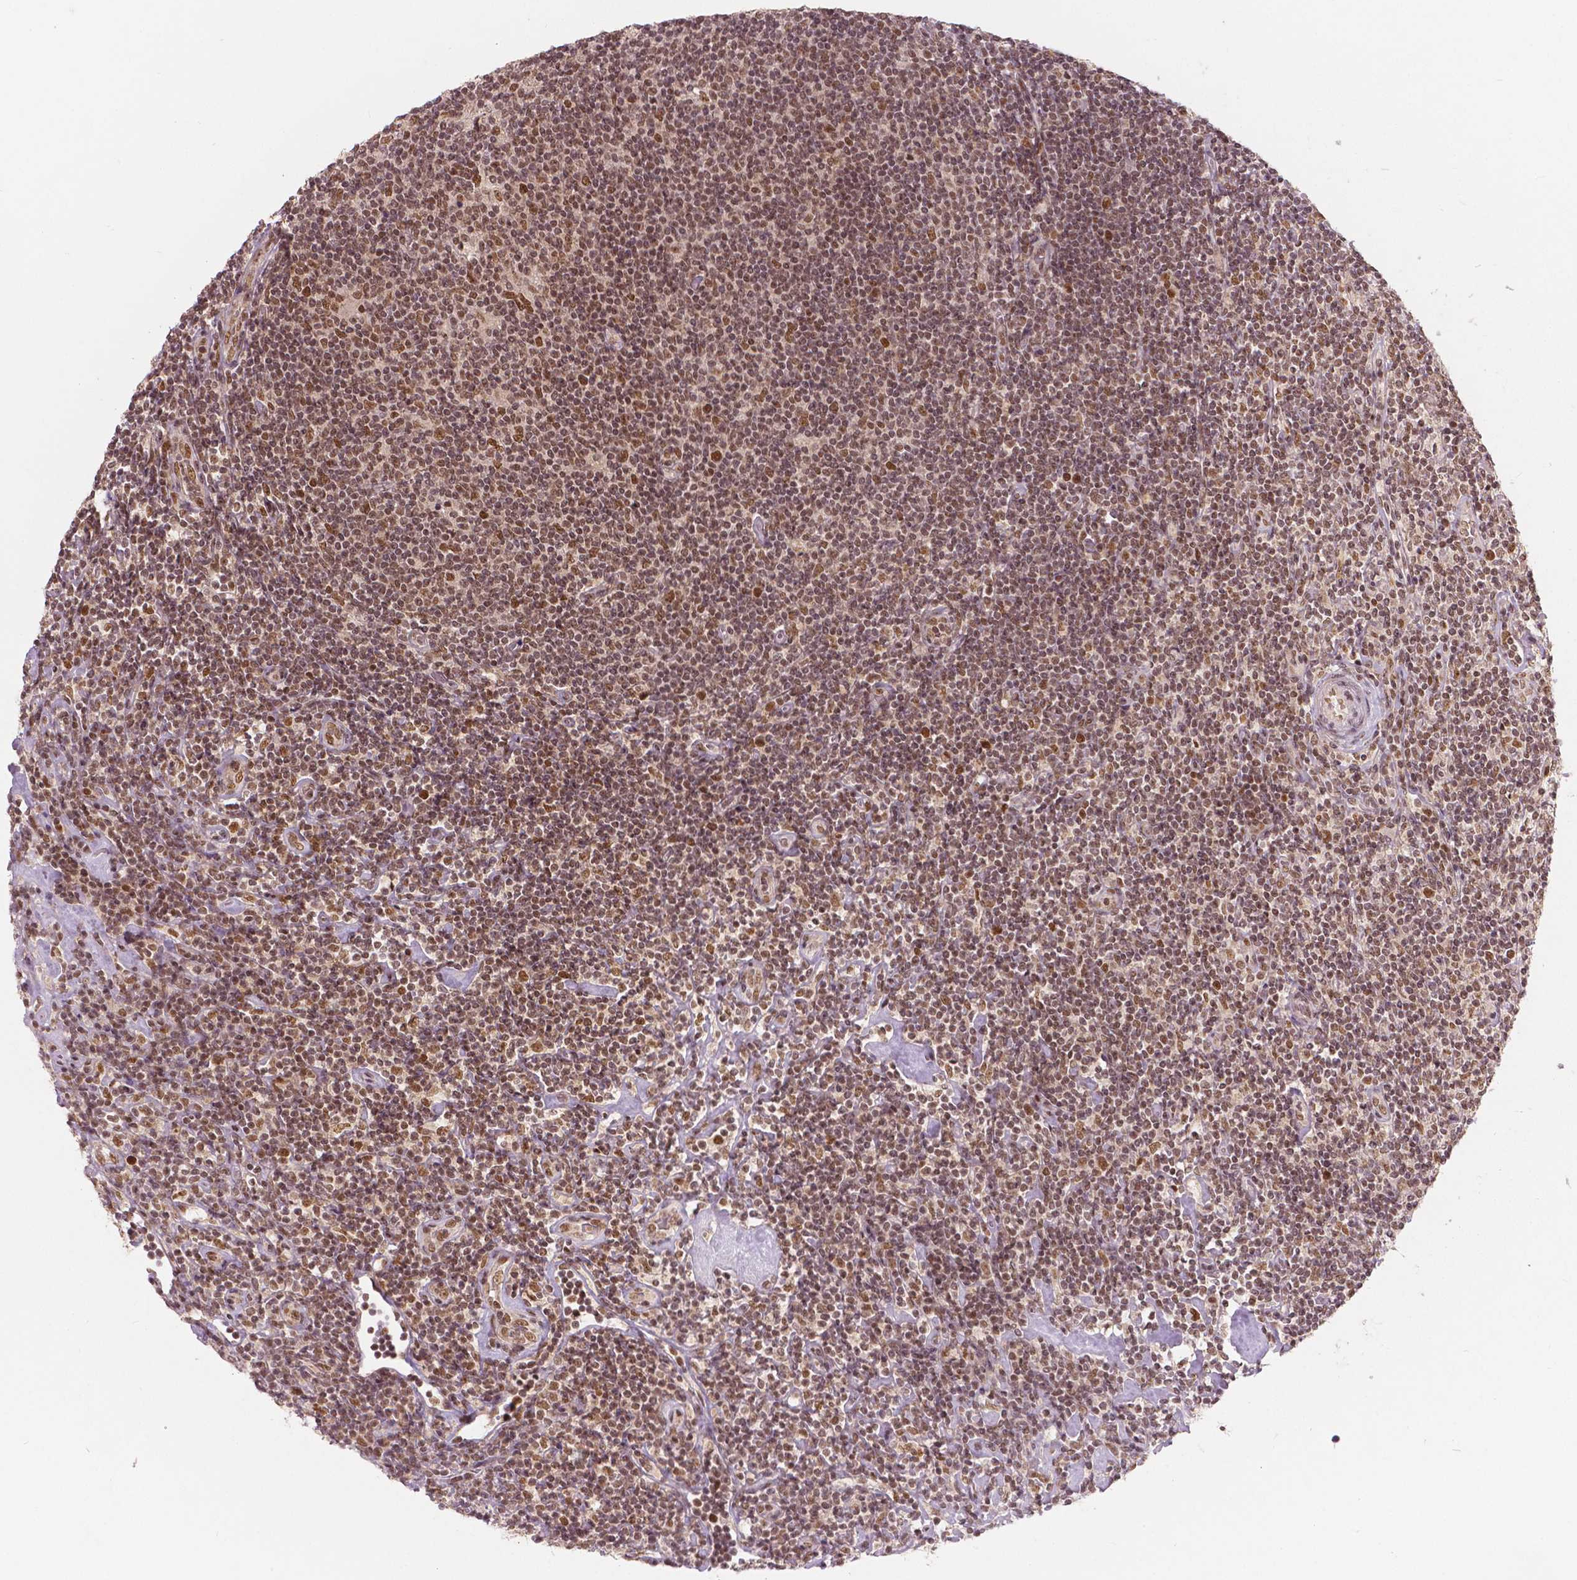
{"staining": {"intensity": "moderate", "quantity": ">75%", "location": "nuclear"}, "tissue": "lymphoma", "cell_type": "Tumor cells", "image_type": "cancer", "snomed": [{"axis": "morphology", "description": "Hodgkin's disease, NOS"}, {"axis": "topography", "description": "Lymph node"}], "caption": "Protein expression analysis of human Hodgkin's disease reveals moderate nuclear positivity in approximately >75% of tumor cells.", "gene": "NSD2", "patient": {"sex": "male", "age": 40}}